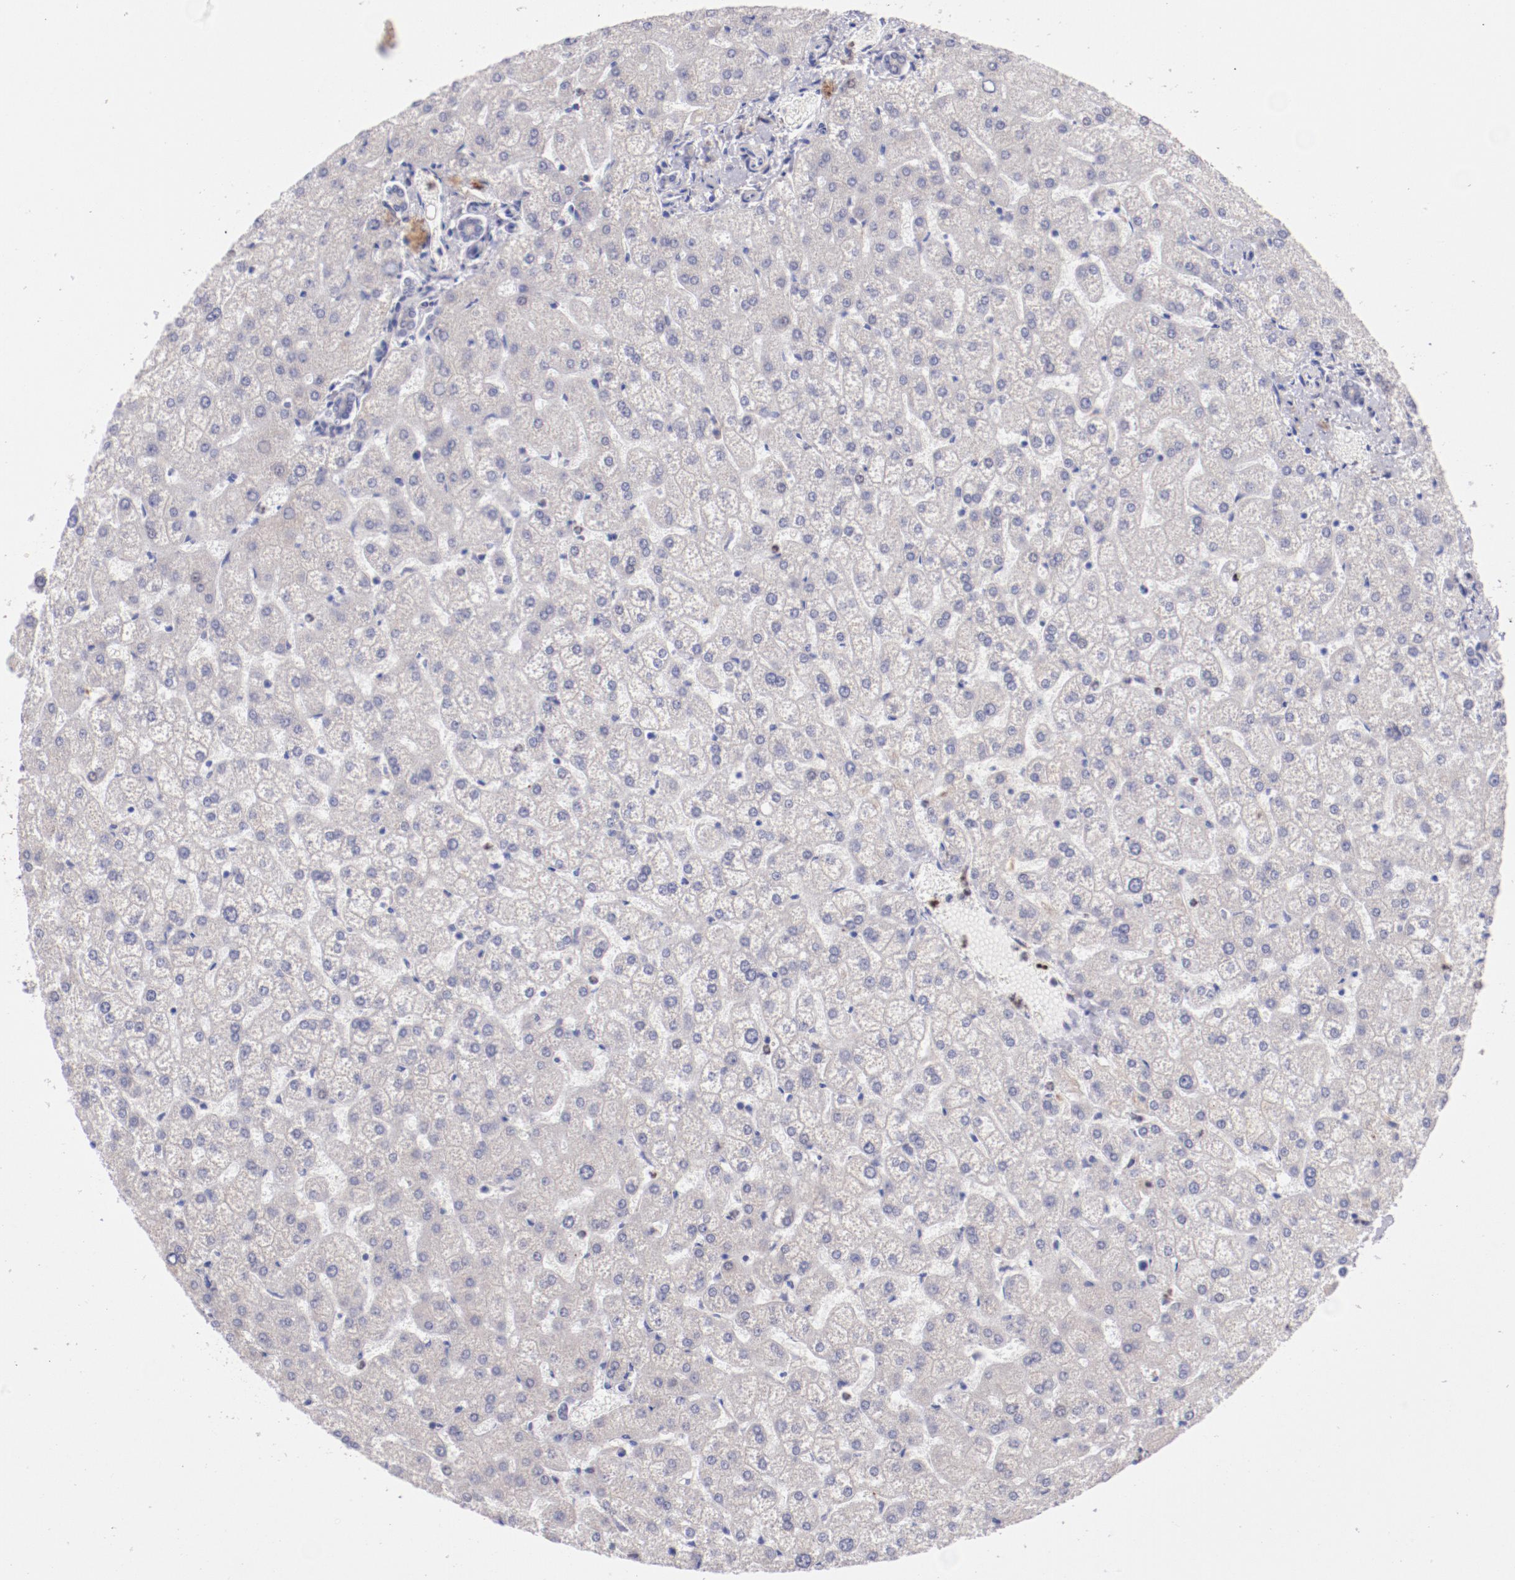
{"staining": {"intensity": "negative", "quantity": "none", "location": "none"}, "tissue": "liver", "cell_type": "Cholangiocytes", "image_type": "normal", "snomed": [{"axis": "morphology", "description": "Normal tissue, NOS"}, {"axis": "topography", "description": "Liver"}], "caption": "High magnification brightfield microscopy of benign liver stained with DAB (brown) and counterstained with hematoxylin (blue): cholangiocytes show no significant positivity. (DAB (3,3'-diaminobenzidine) IHC with hematoxylin counter stain).", "gene": "TRAF3", "patient": {"sex": "female", "age": 32}}